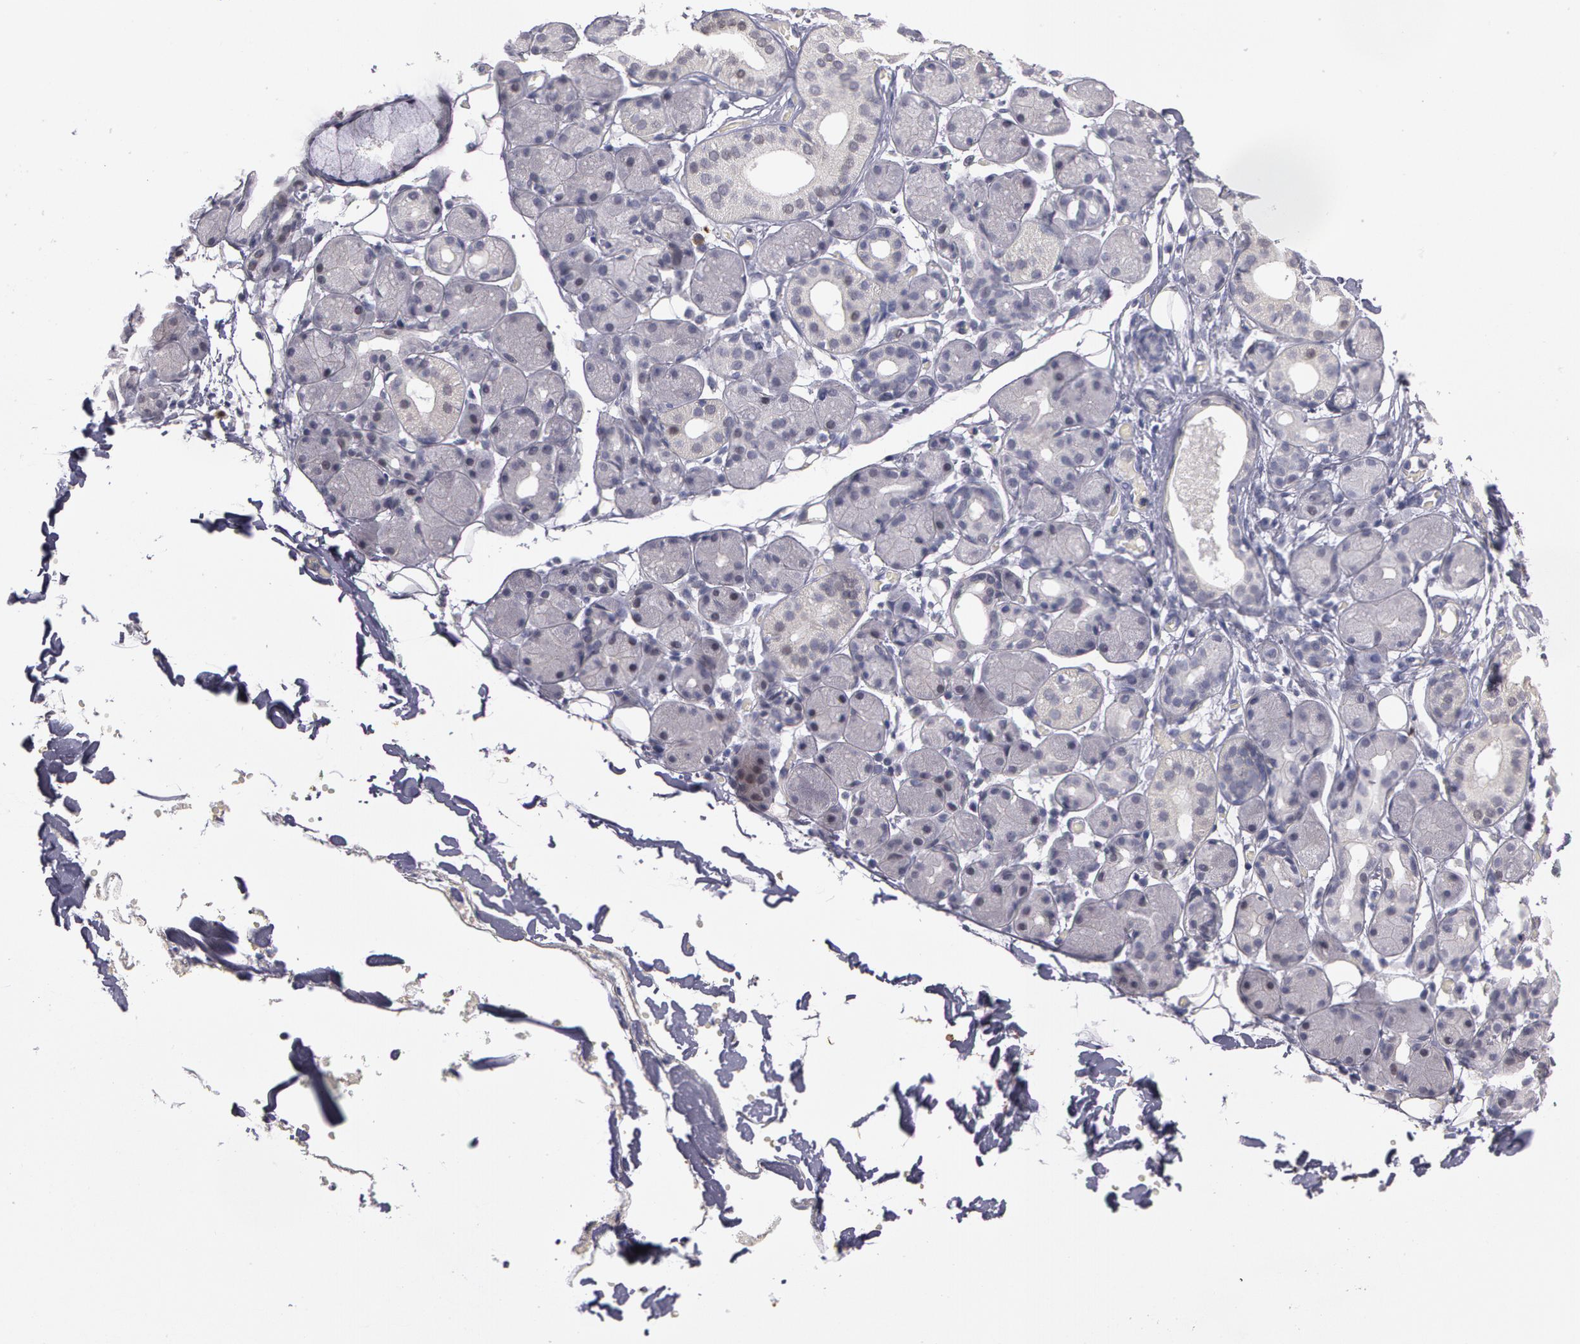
{"staining": {"intensity": "negative", "quantity": "none", "location": "none"}, "tissue": "salivary gland", "cell_type": "Glandular cells", "image_type": "normal", "snomed": [{"axis": "morphology", "description": "Normal tissue, NOS"}, {"axis": "topography", "description": "Salivary gland"}, {"axis": "topography", "description": "Peripheral nerve tissue"}], "caption": "This micrograph is of normal salivary gland stained with immunohistochemistry (IHC) to label a protein in brown with the nuclei are counter-stained blue. There is no positivity in glandular cells. Nuclei are stained in blue.", "gene": "PRICKLE1", "patient": {"sex": "male", "age": 62}}